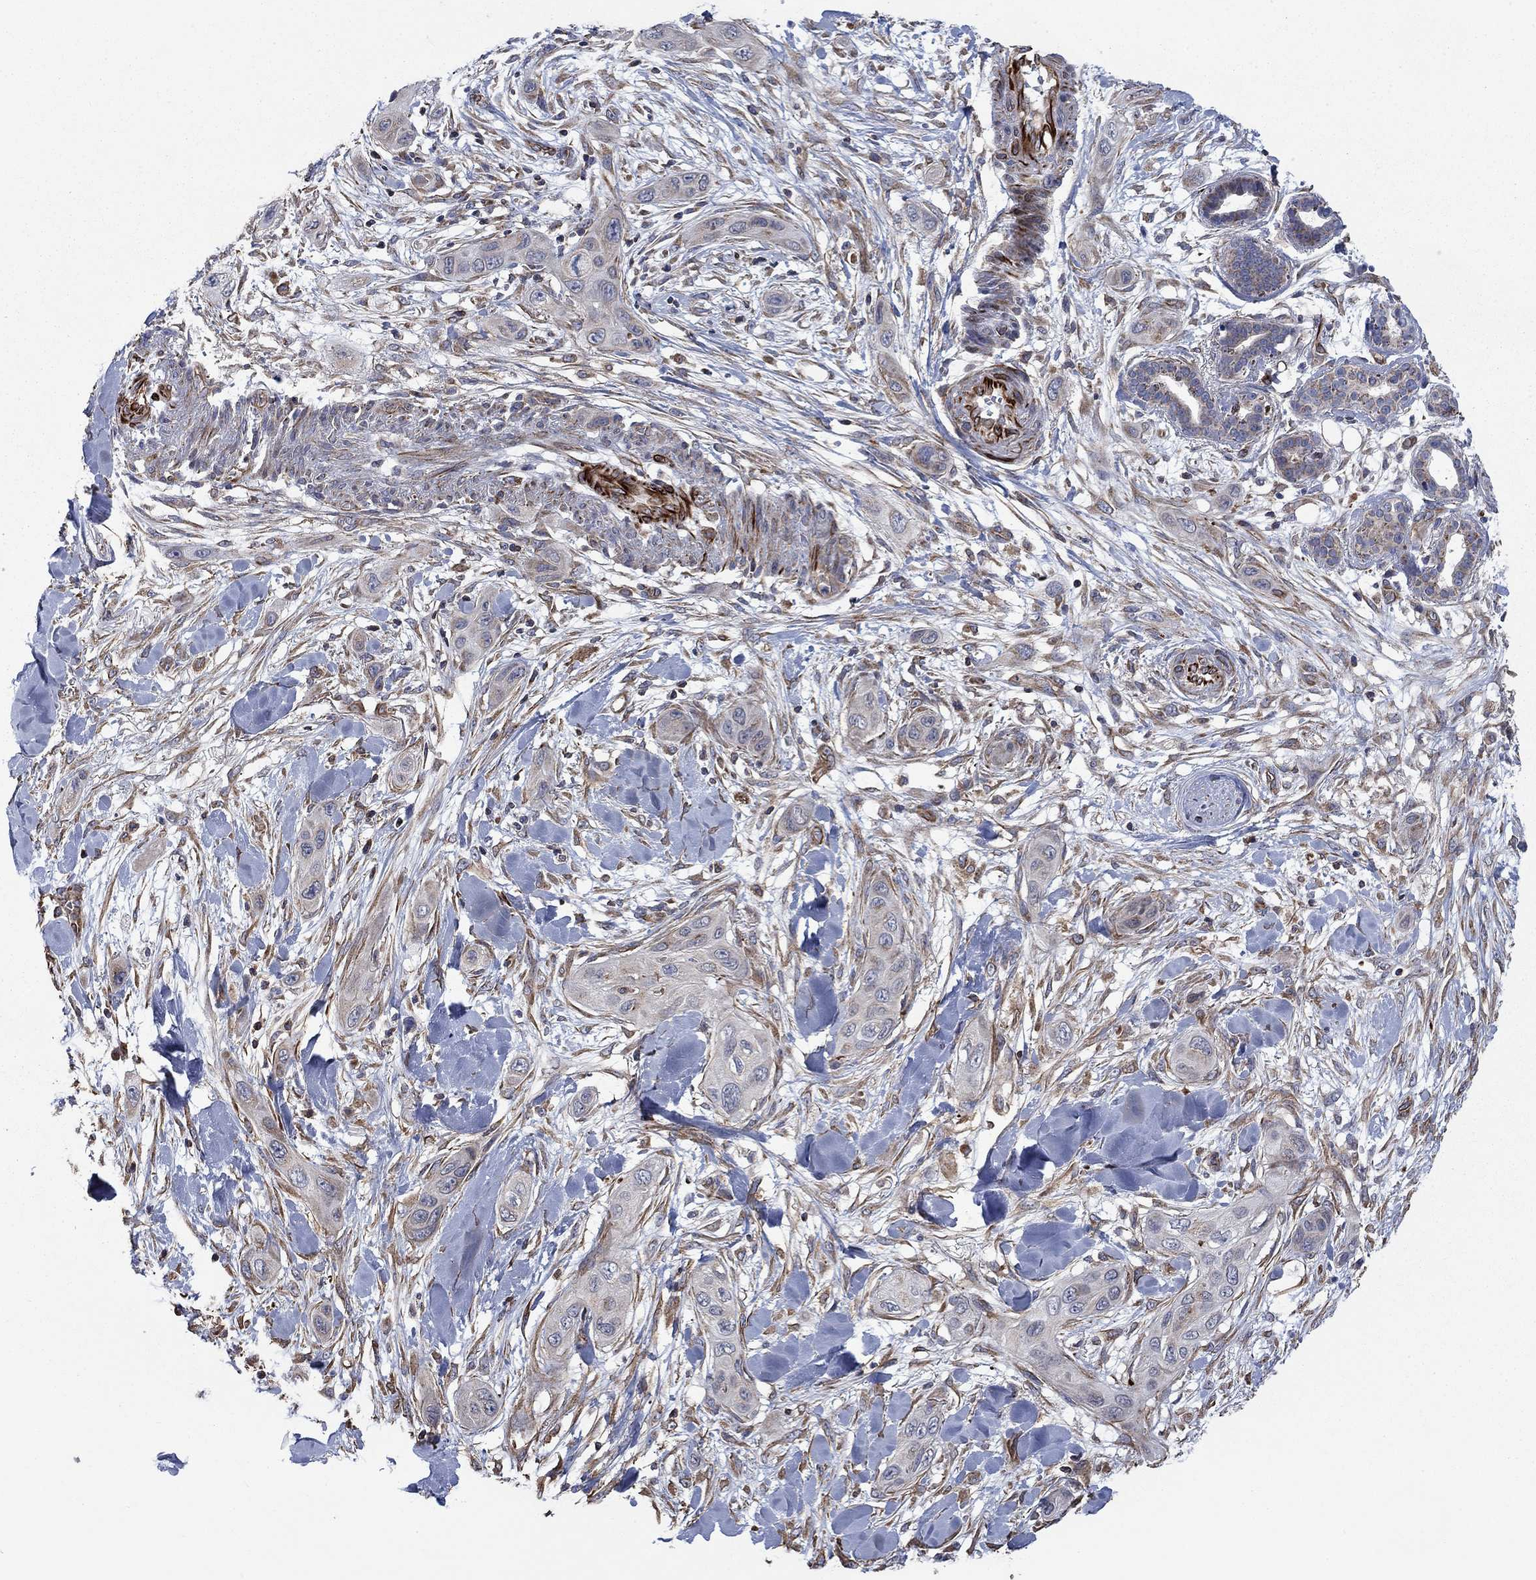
{"staining": {"intensity": "negative", "quantity": "none", "location": "none"}, "tissue": "skin cancer", "cell_type": "Tumor cells", "image_type": "cancer", "snomed": [{"axis": "morphology", "description": "Squamous cell carcinoma, NOS"}, {"axis": "topography", "description": "Skin"}], "caption": "There is no significant positivity in tumor cells of skin squamous cell carcinoma.", "gene": "NDUFC1", "patient": {"sex": "male", "age": 78}}